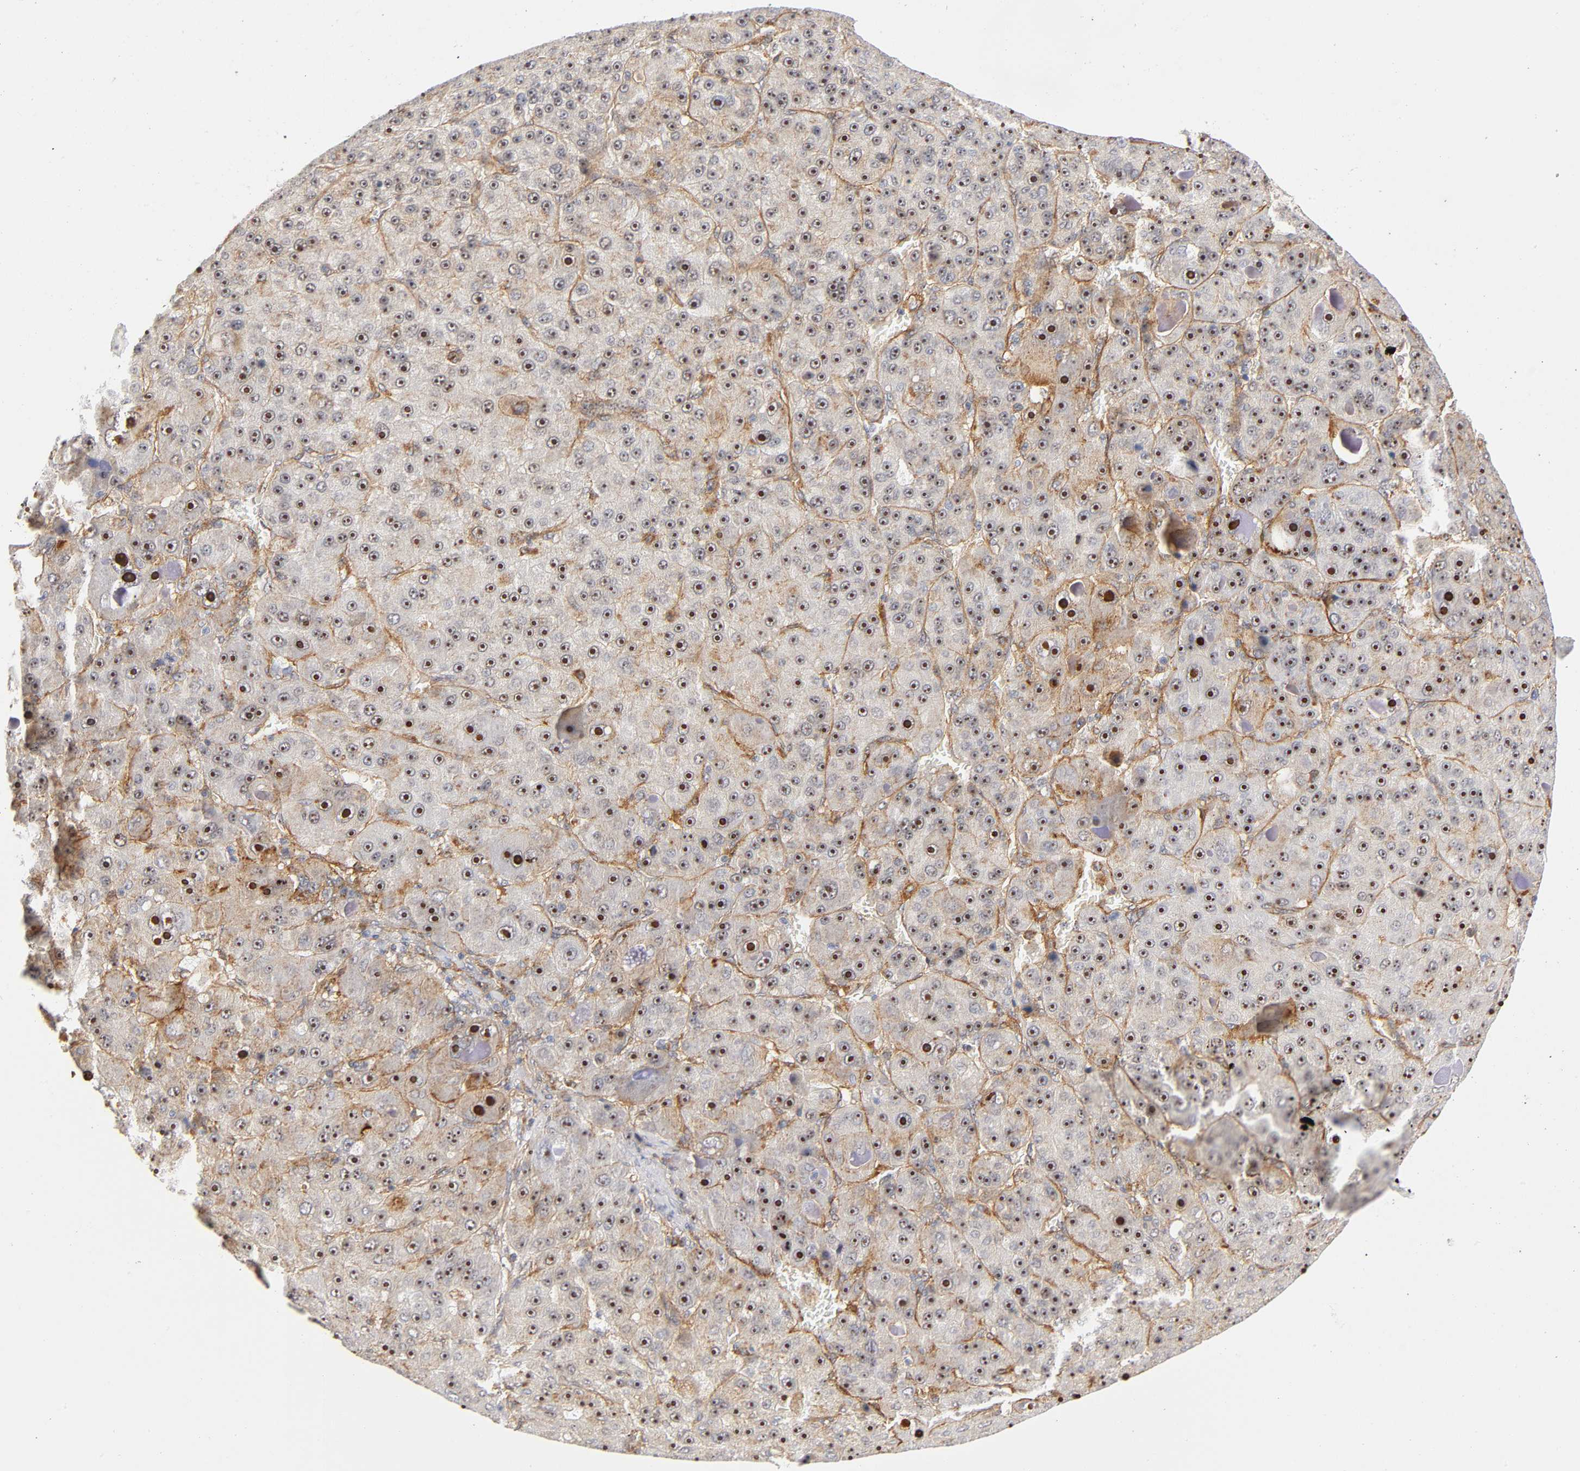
{"staining": {"intensity": "strong", "quantity": ">75%", "location": "cytoplasmic/membranous,nuclear"}, "tissue": "liver cancer", "cell_type": "Tumor cells", "image_type": "cancer", "snomed": [{"axis": "morphology", "description": "Carcinoma, Hepatocellular, NOS"}, {"axis": "topography", "description": "Liver"}], "caption": "Approximately >75% of tumor cells in liver hepatocellular carcinoma reveal strong cytoplasmic/membranous and nuclear protein positivity as visualized by brown immunohistochemical staining.", "gene": "PLD1", "patient": {"sex": "male", "age": 76}}